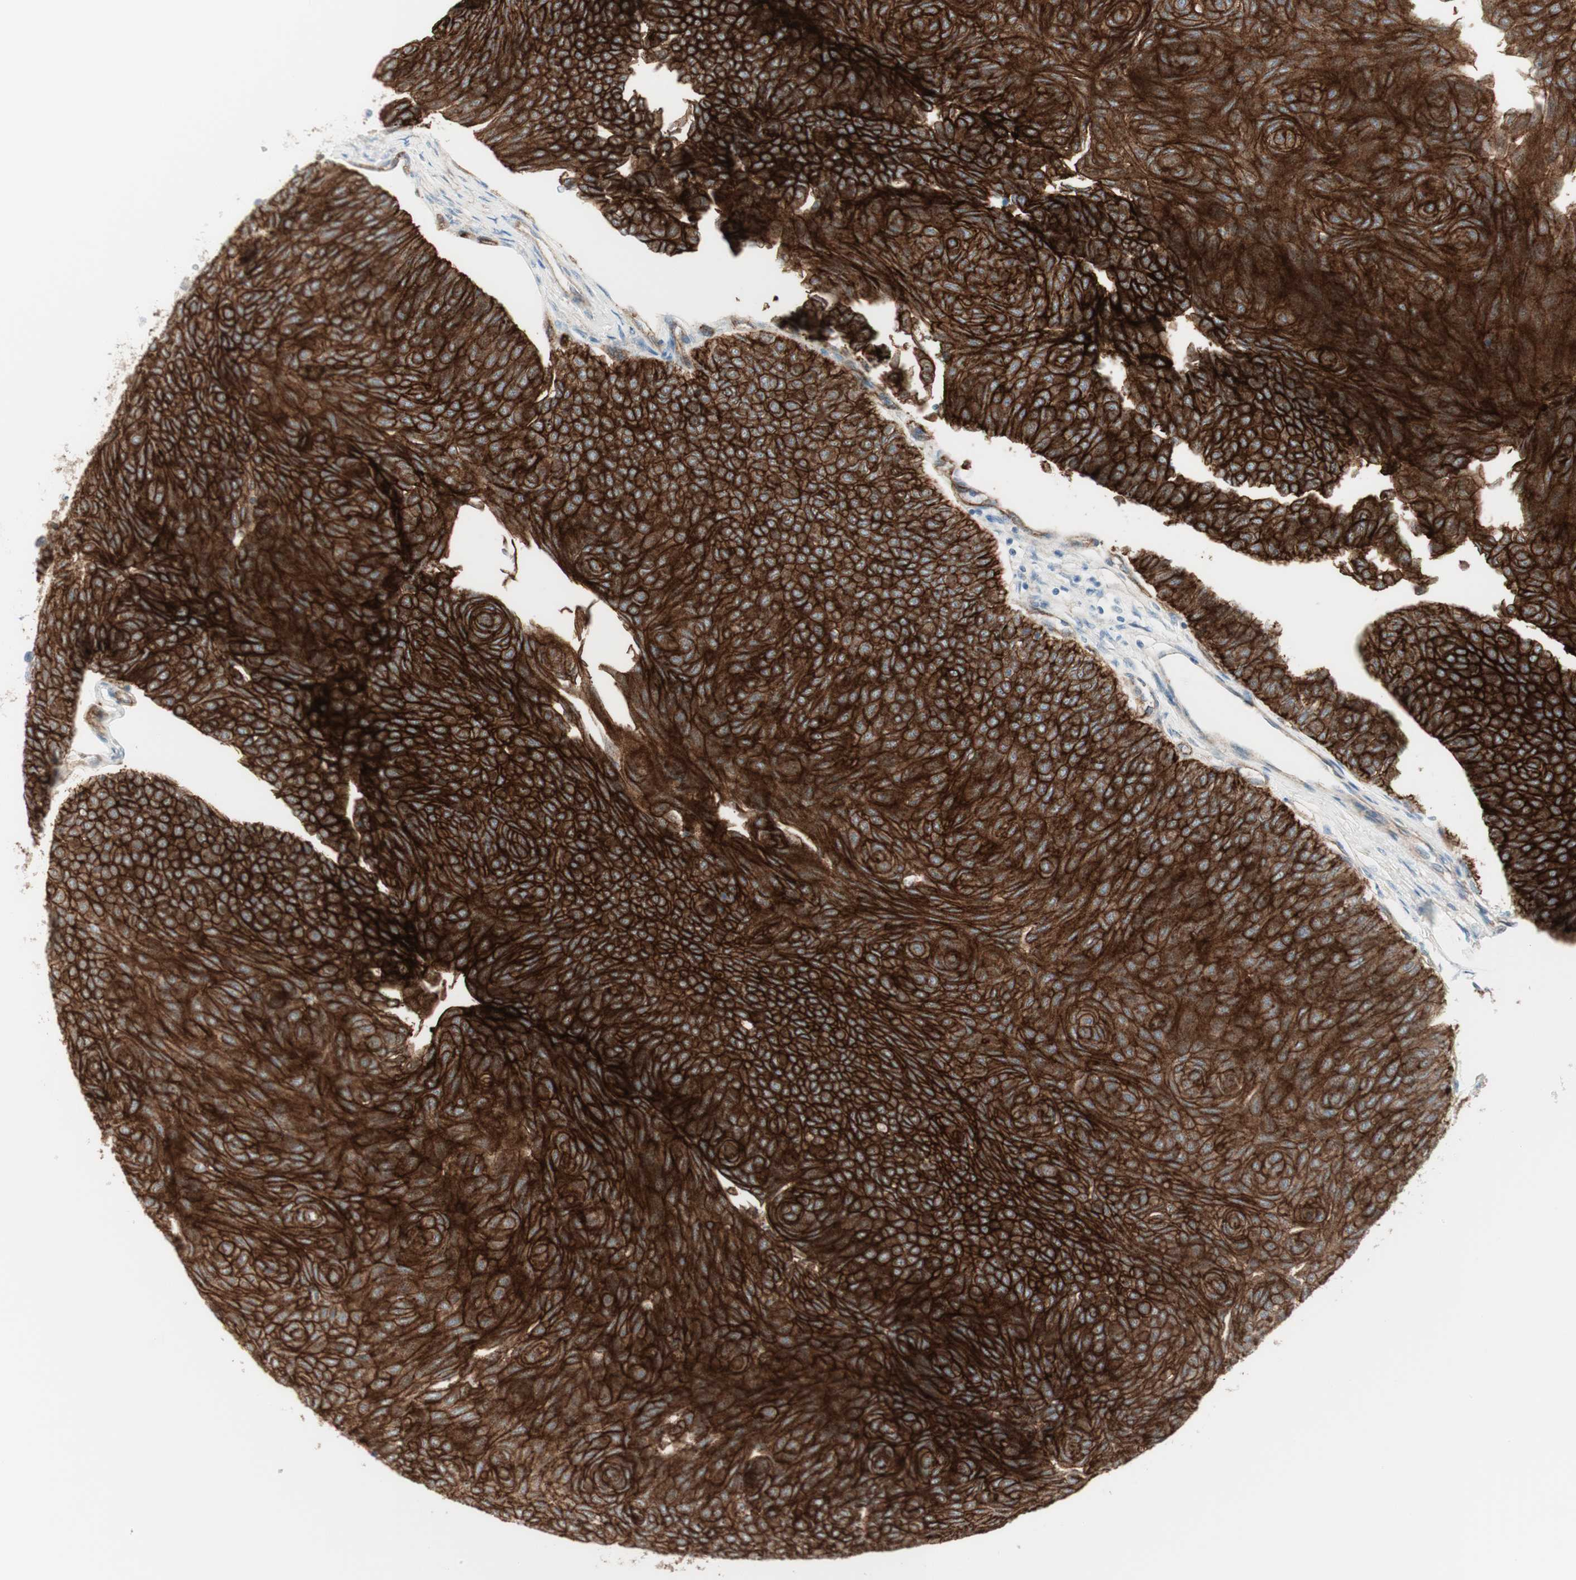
{"staining": {"intensity": "strong", "quantity": ">75%", "location": "cytoplasmic/membranous"}, "tissue": "urothelial cancer", "cell_type": "Tumor cells", "image_type": "cancer", "snomed": [{"axis": "morphology", "description": "Urothelial carcinoma, Low grade"}, {"axis": "topography", "description": "Urinary bladder"}], "caption": "Immunohistochemical staining of human urothelial cancer demonstrates strong cytoplasmic/membranous protein positivity in approximately >75% of tumor cells. (DAB IHC, brown staining for protein, blue staining for nuclei).", "gene": "MYO6", "patient": {"sex": "male", "age": 78}}